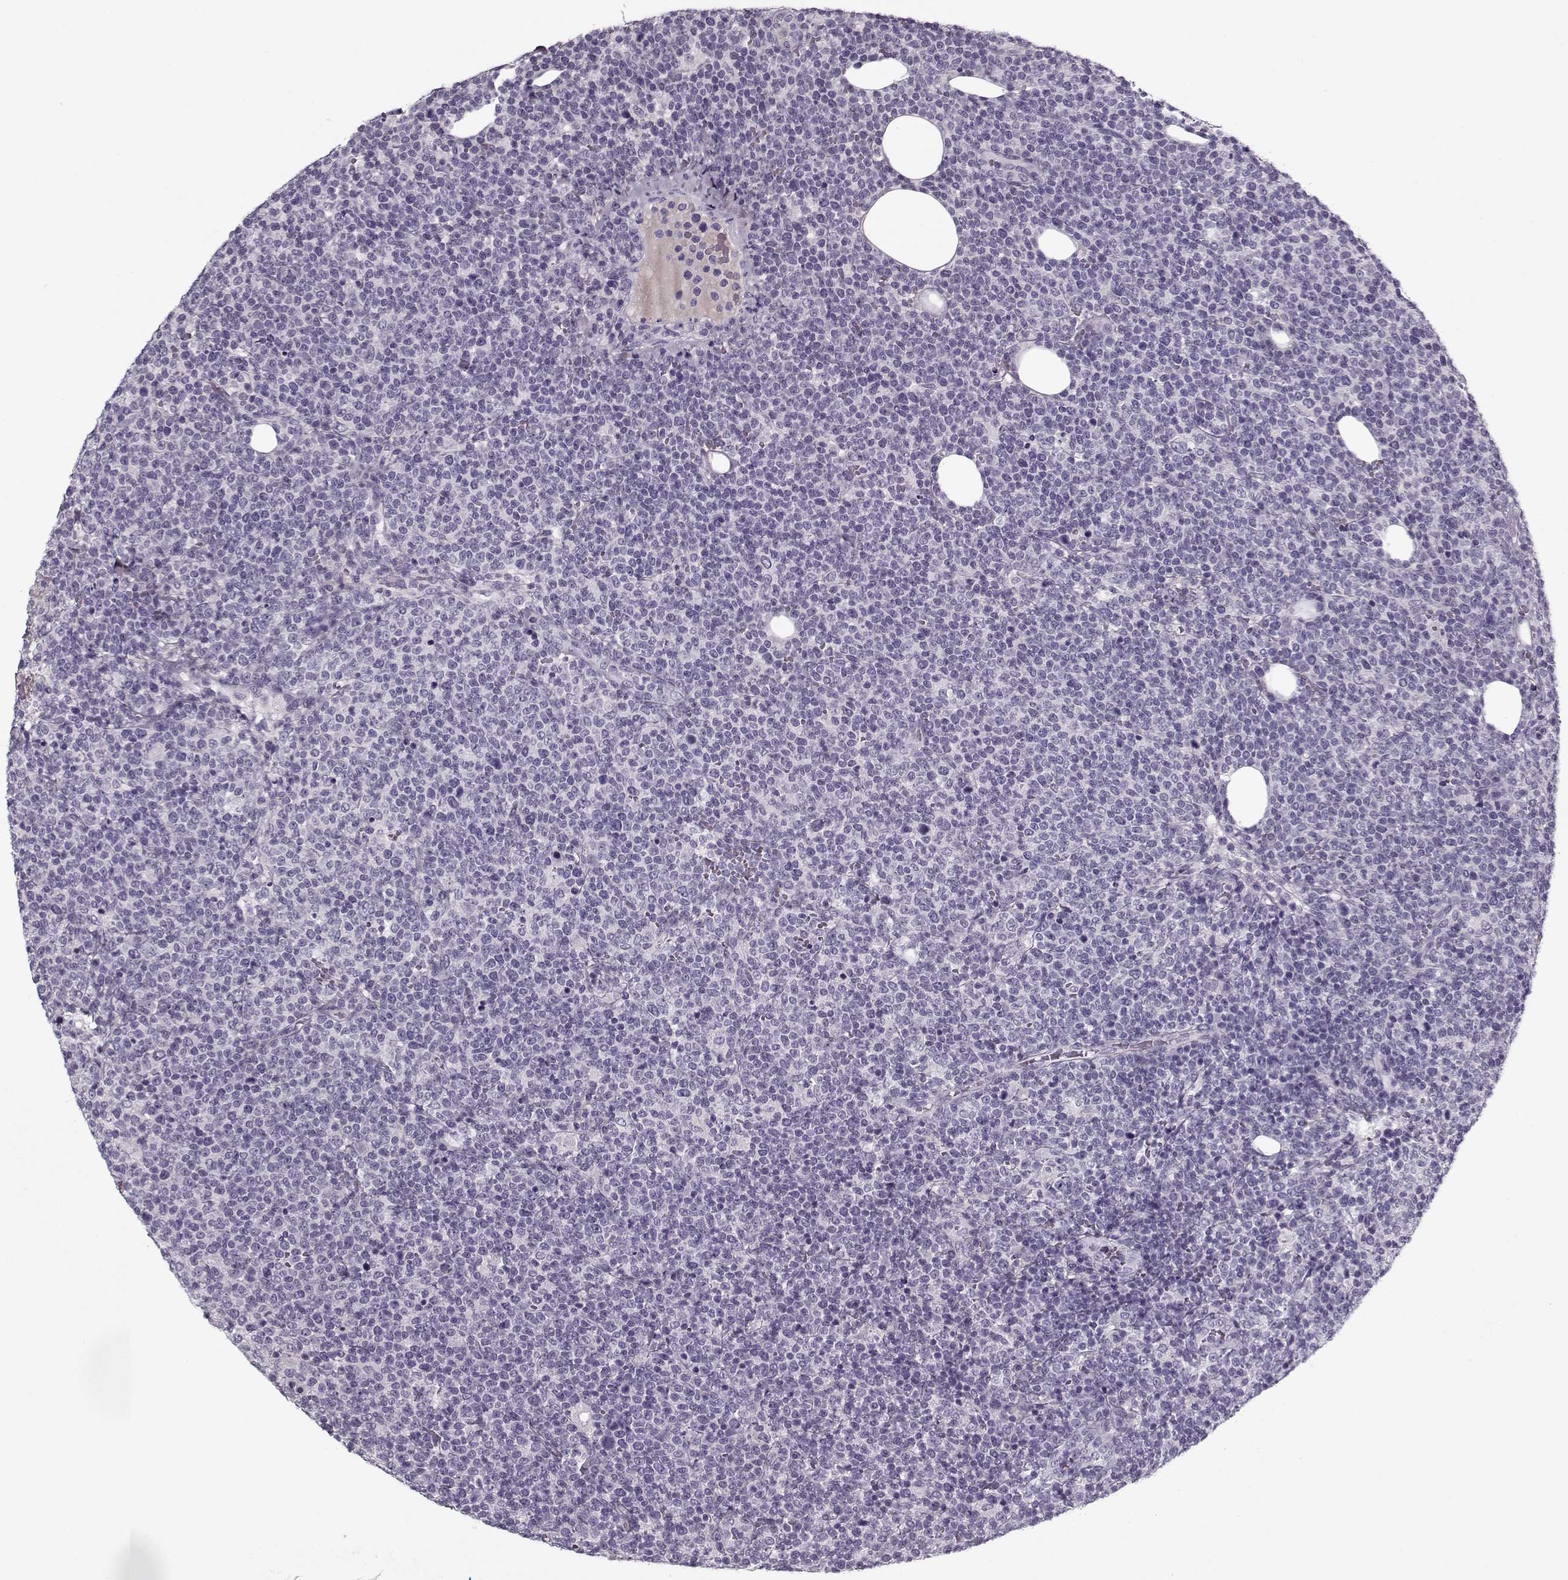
{"staining": {"intensity": "negative", "quantity": "none", "location": "none"}, "tissue": "lymphoma", "cell_type": "Tumor cells", "image_type": "cancer", "snomed": [{"axis": "morphology", "description": "Malignant lymphoma, non-Hodgkin's type, High grade"}, {"axis": "topography", "description": "Lymph node"}], "caption": "Immunohistochemistry image of neoplastic tissue: malignant lymphoma, non-Hodgkin's type (high-grade) stained with DAB (3,3'-diaminobenzidine) exhibits no significant protein positivity in tumor cells. (DAB (3,3'-diaminobenzidine) immunohistochemistry (IHC), high magnification).", "gene": "LUM", "patient": {"sex": "male", "age": 61}}